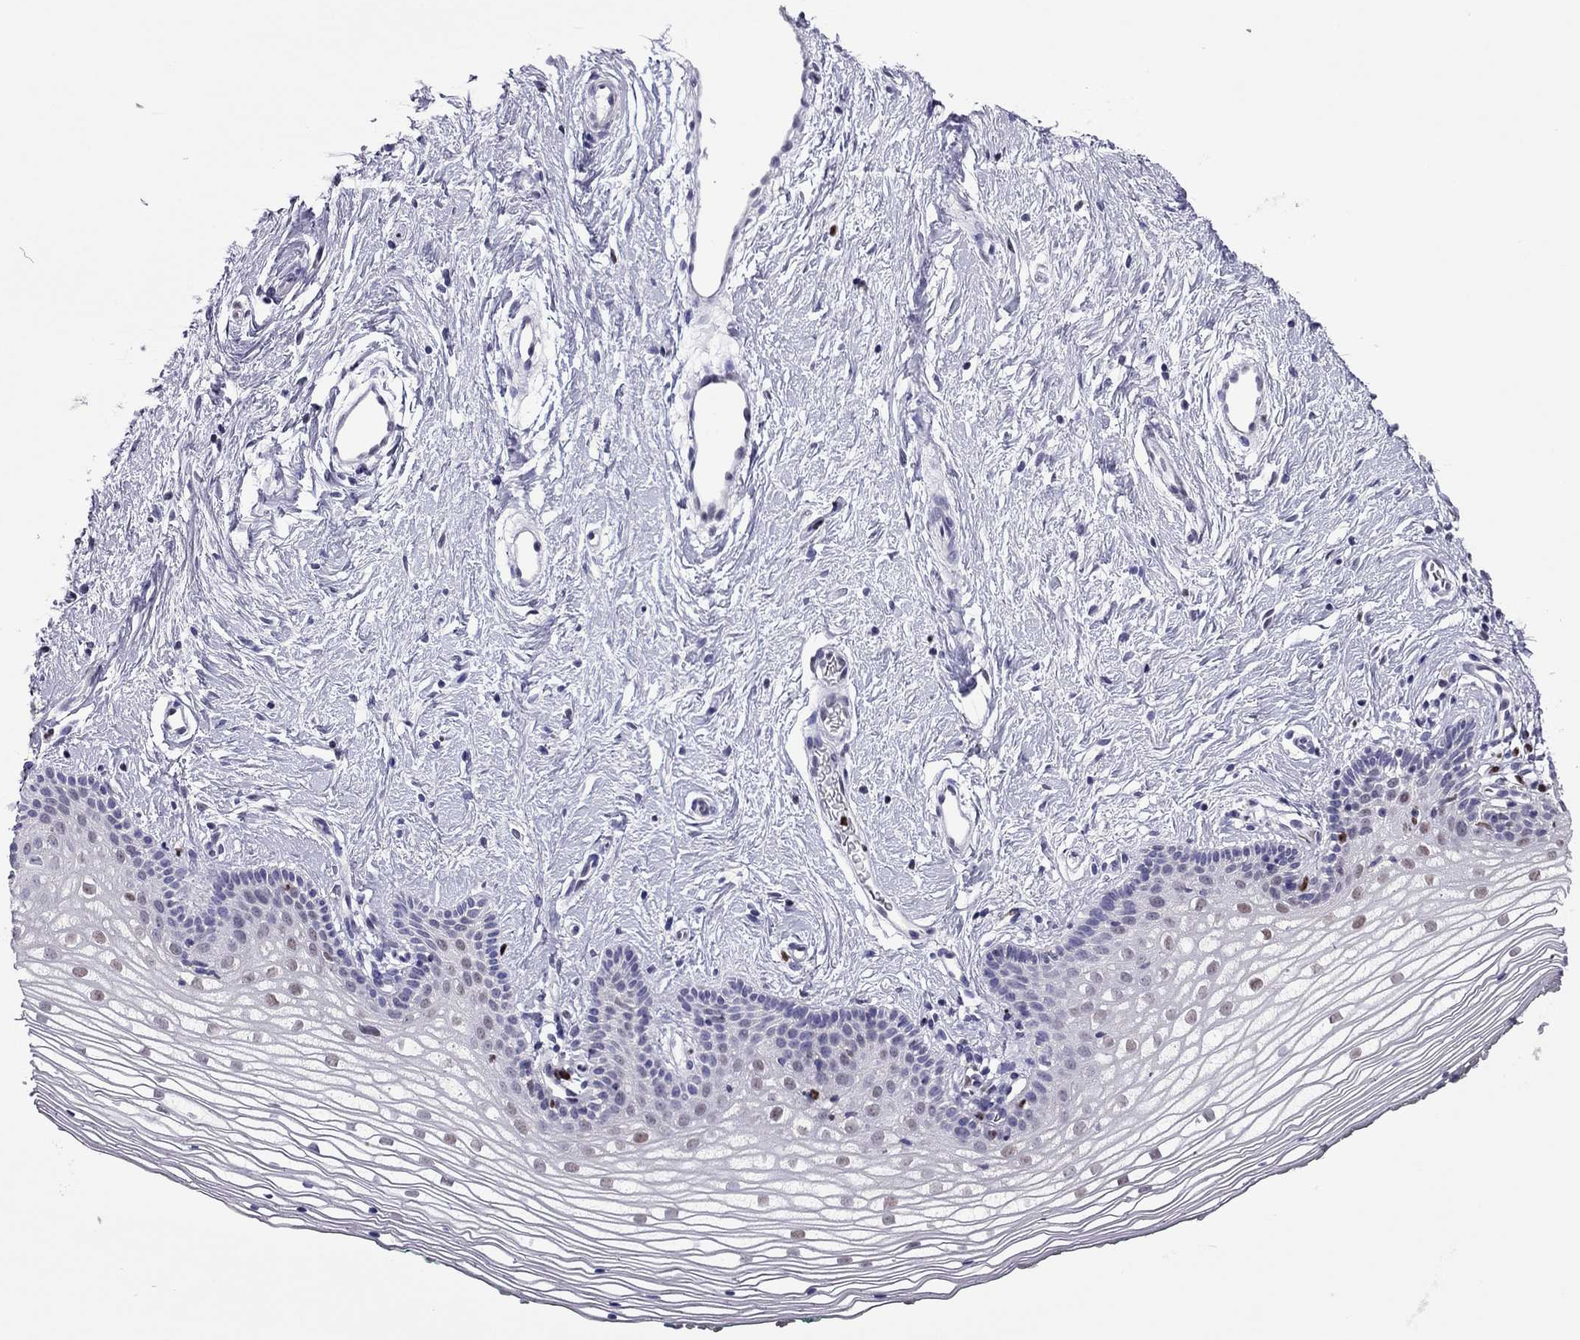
{"staining": {"intensity": "weak", "quantity": "<25%", "location": "nuclear"}, "tissue": "vagina", "cell_type": "Squamous epithelial cells", "image_type": "normal", "snomed": [{"axis": "morphology", "description": "Normal tissue, NOS"}, {"axis": "topography", "description": "Vagina"}], "caption": "Squamous epithelial cells show no significant protein expression in unremarkable vagina. (Stains: DAB IHC with hematoxylin counter stain, Microscopy: brightfield microscopy at high magnification).", "gene": "SPINT3", "patient": {"sex": "female", "age": 36}}